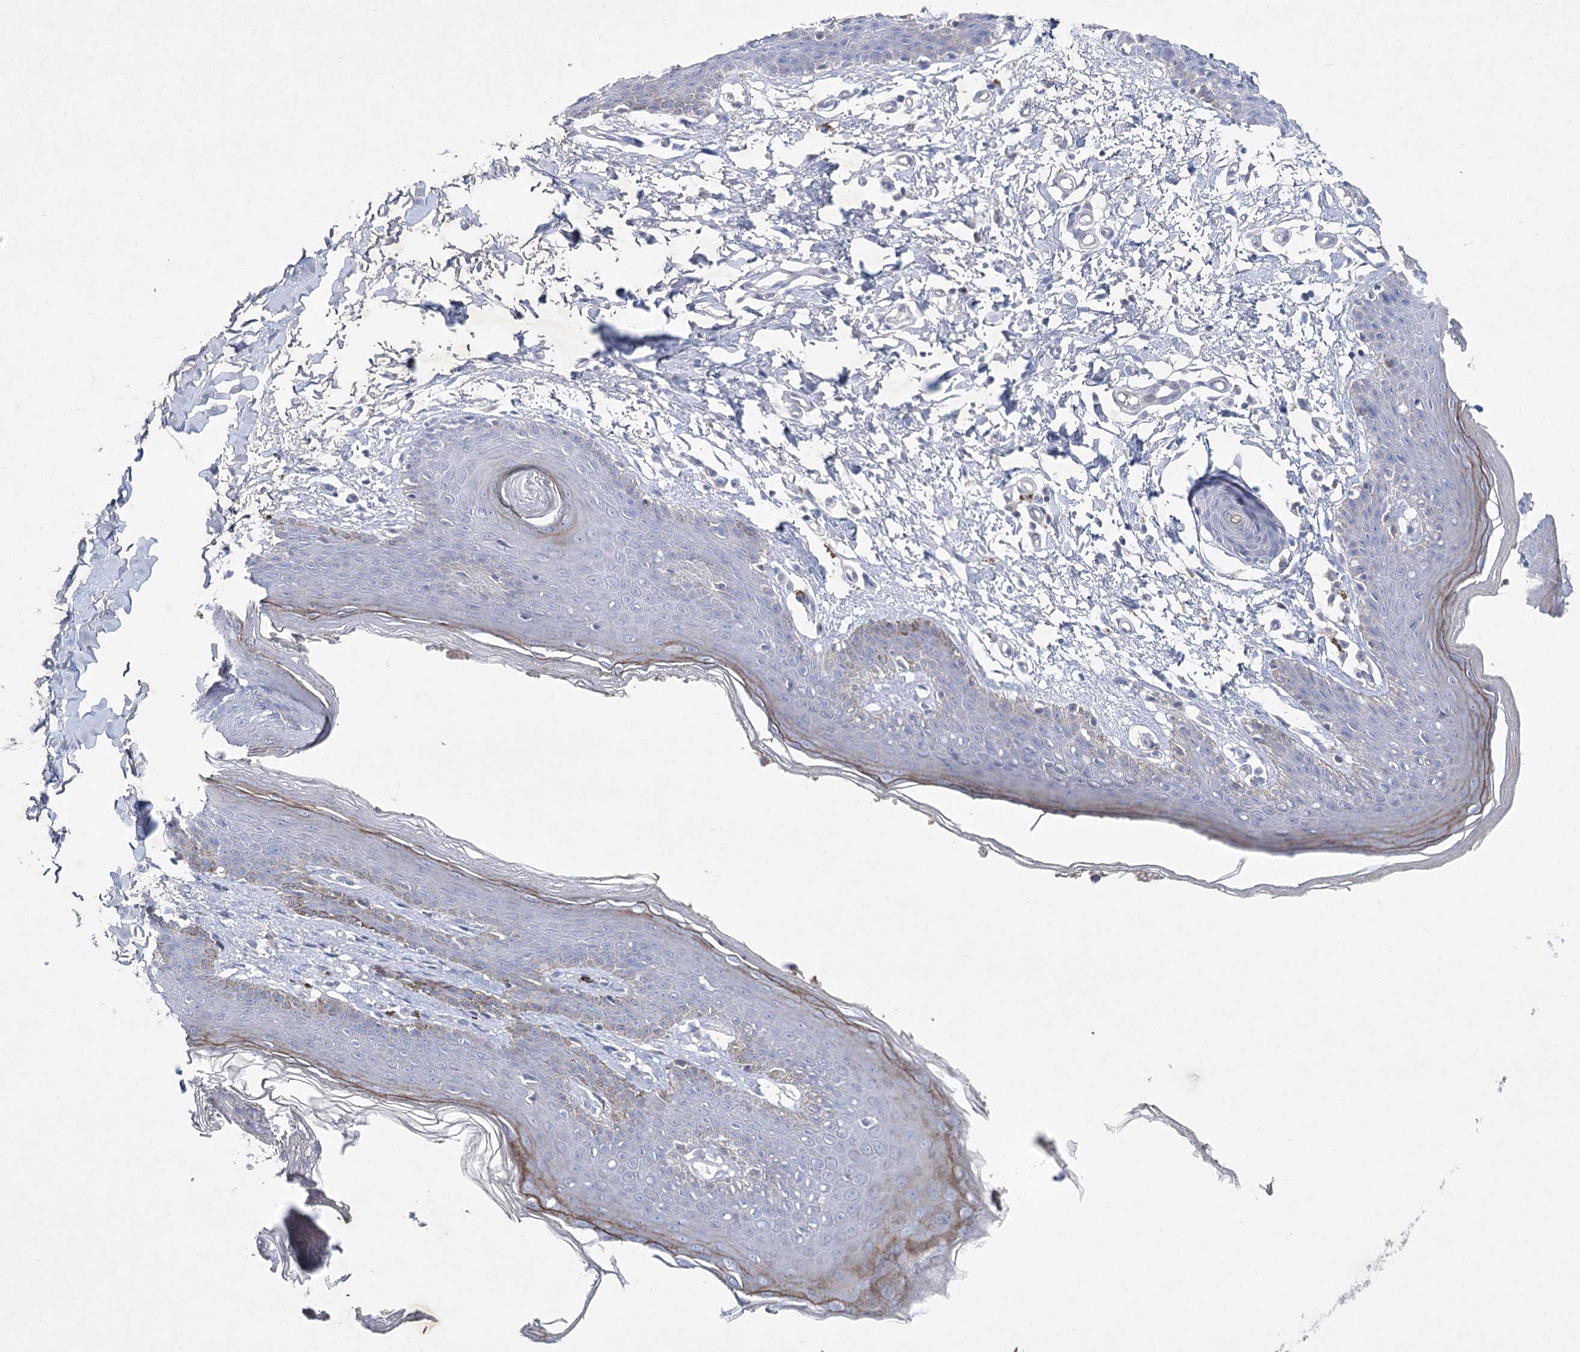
{"staining": {"intensity": "negative", "quantity": "none", "location": "none"}, "tissue": "skin", "cell_type": "Epidermal cells", "image_type": "normal", "snomed": [{"axis": "morphology", "description": "Normal tissue, NOS"}, {"axis": "topography", "description": "Vulva"}], "caption": "High magnification brightfield microscopy of unremarkable skin stained with DAB (brown) and counterstained with hematoxylin (blue): epidermal cells show no significant expression.", "gene": "MAP3K13", "patient": {"sex": "female", "age": 66}}